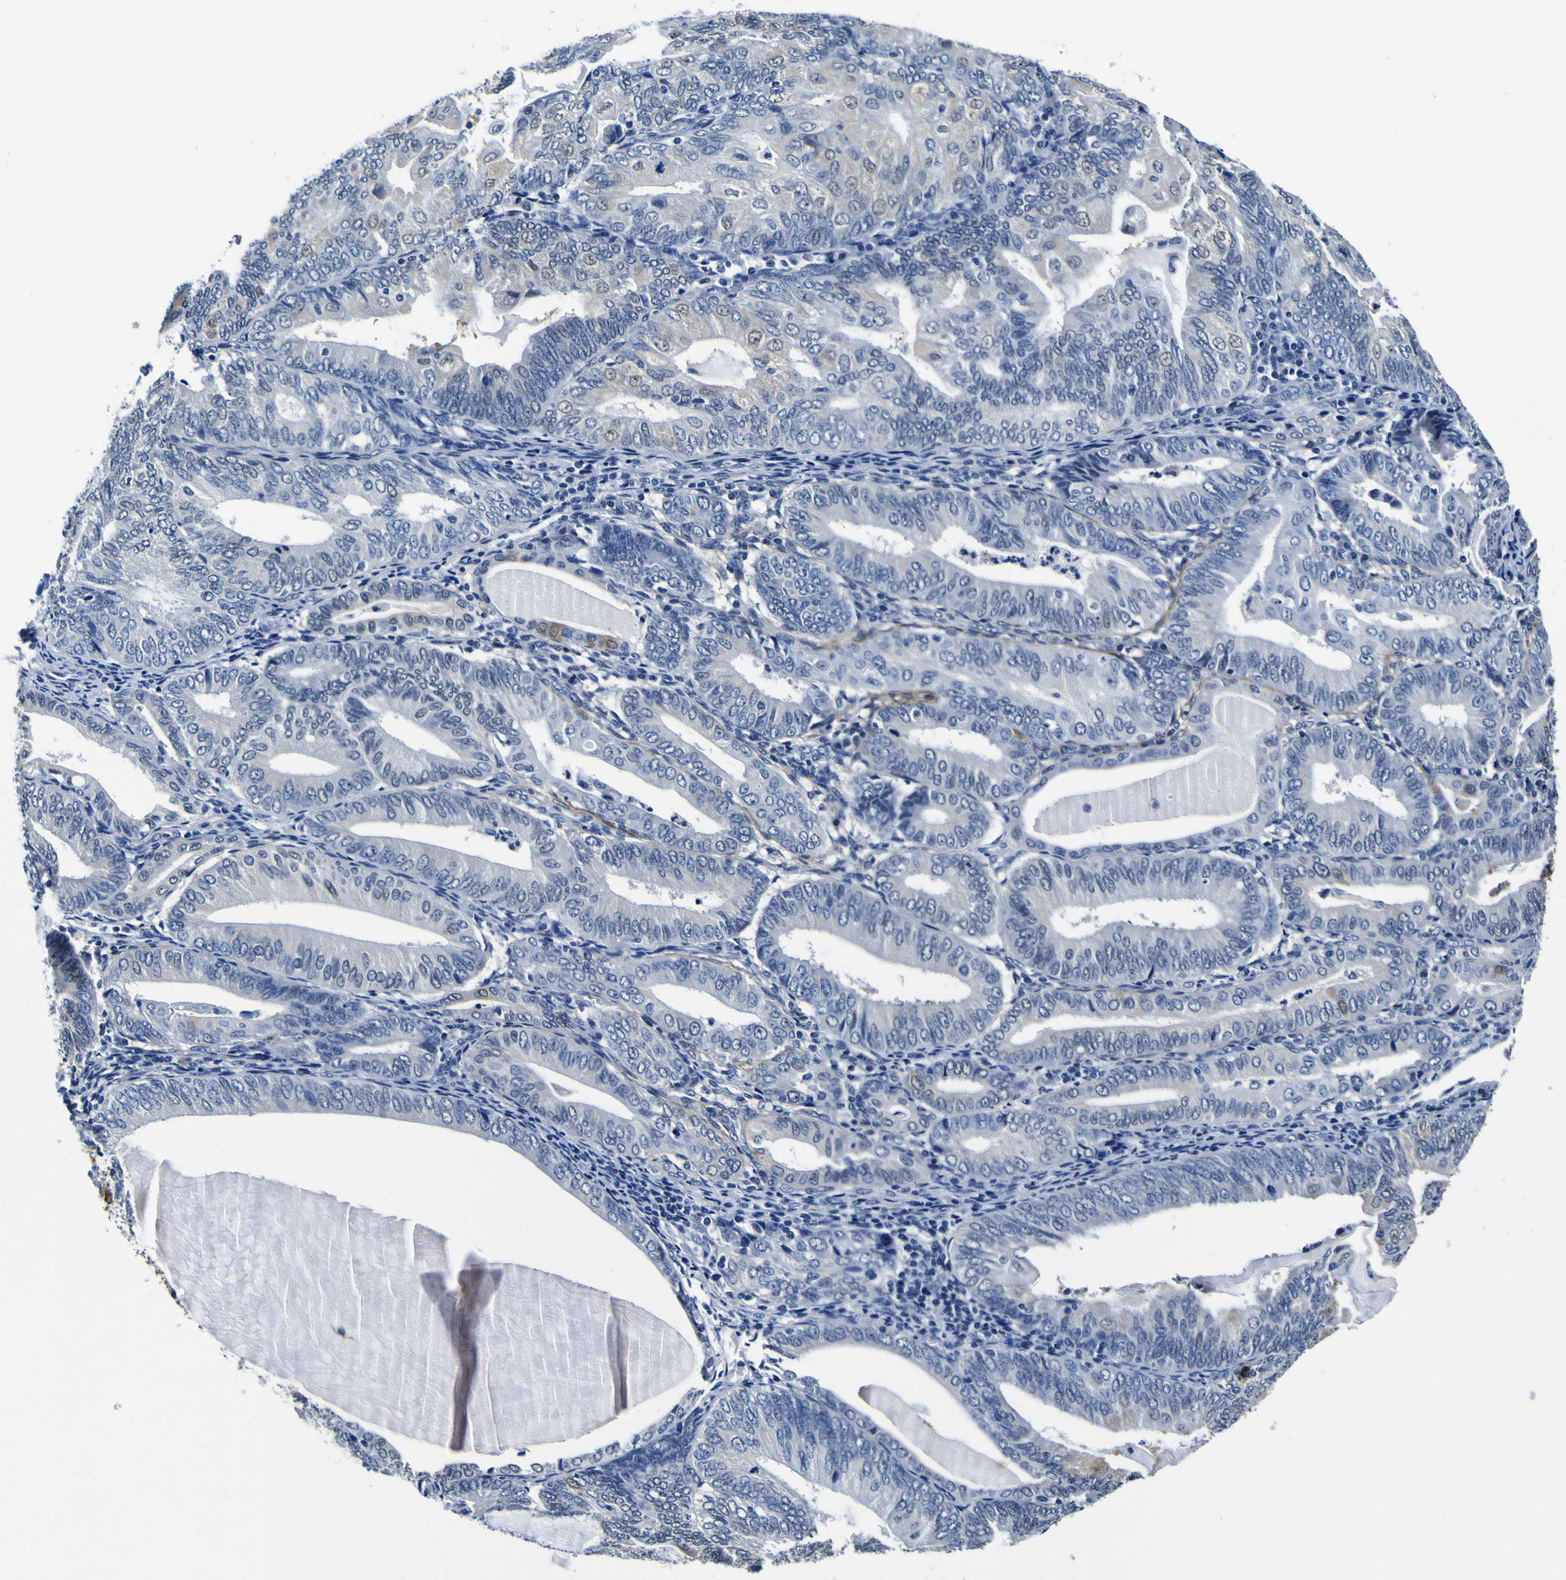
{"staining": {"intensity": "negative", "quantity": "none", "location": "none"}, "tissue": "endometrial cancer", "cell_type": "Tumor cells", "image_type": "cancer", "snomed": [{"axis": "morphology", "description": "Adenocarcinoma, NOS"}, {"axis": "topography", "description": "Endometrium"}], "caption": "An immunohistochemistry image of endometrial adenocarcinoma is shown. There is no staining in tumor cells of endometrial adenocarcinoma.", "gene": "POSTN", "patient": {"sex": "female", "age": 81}}